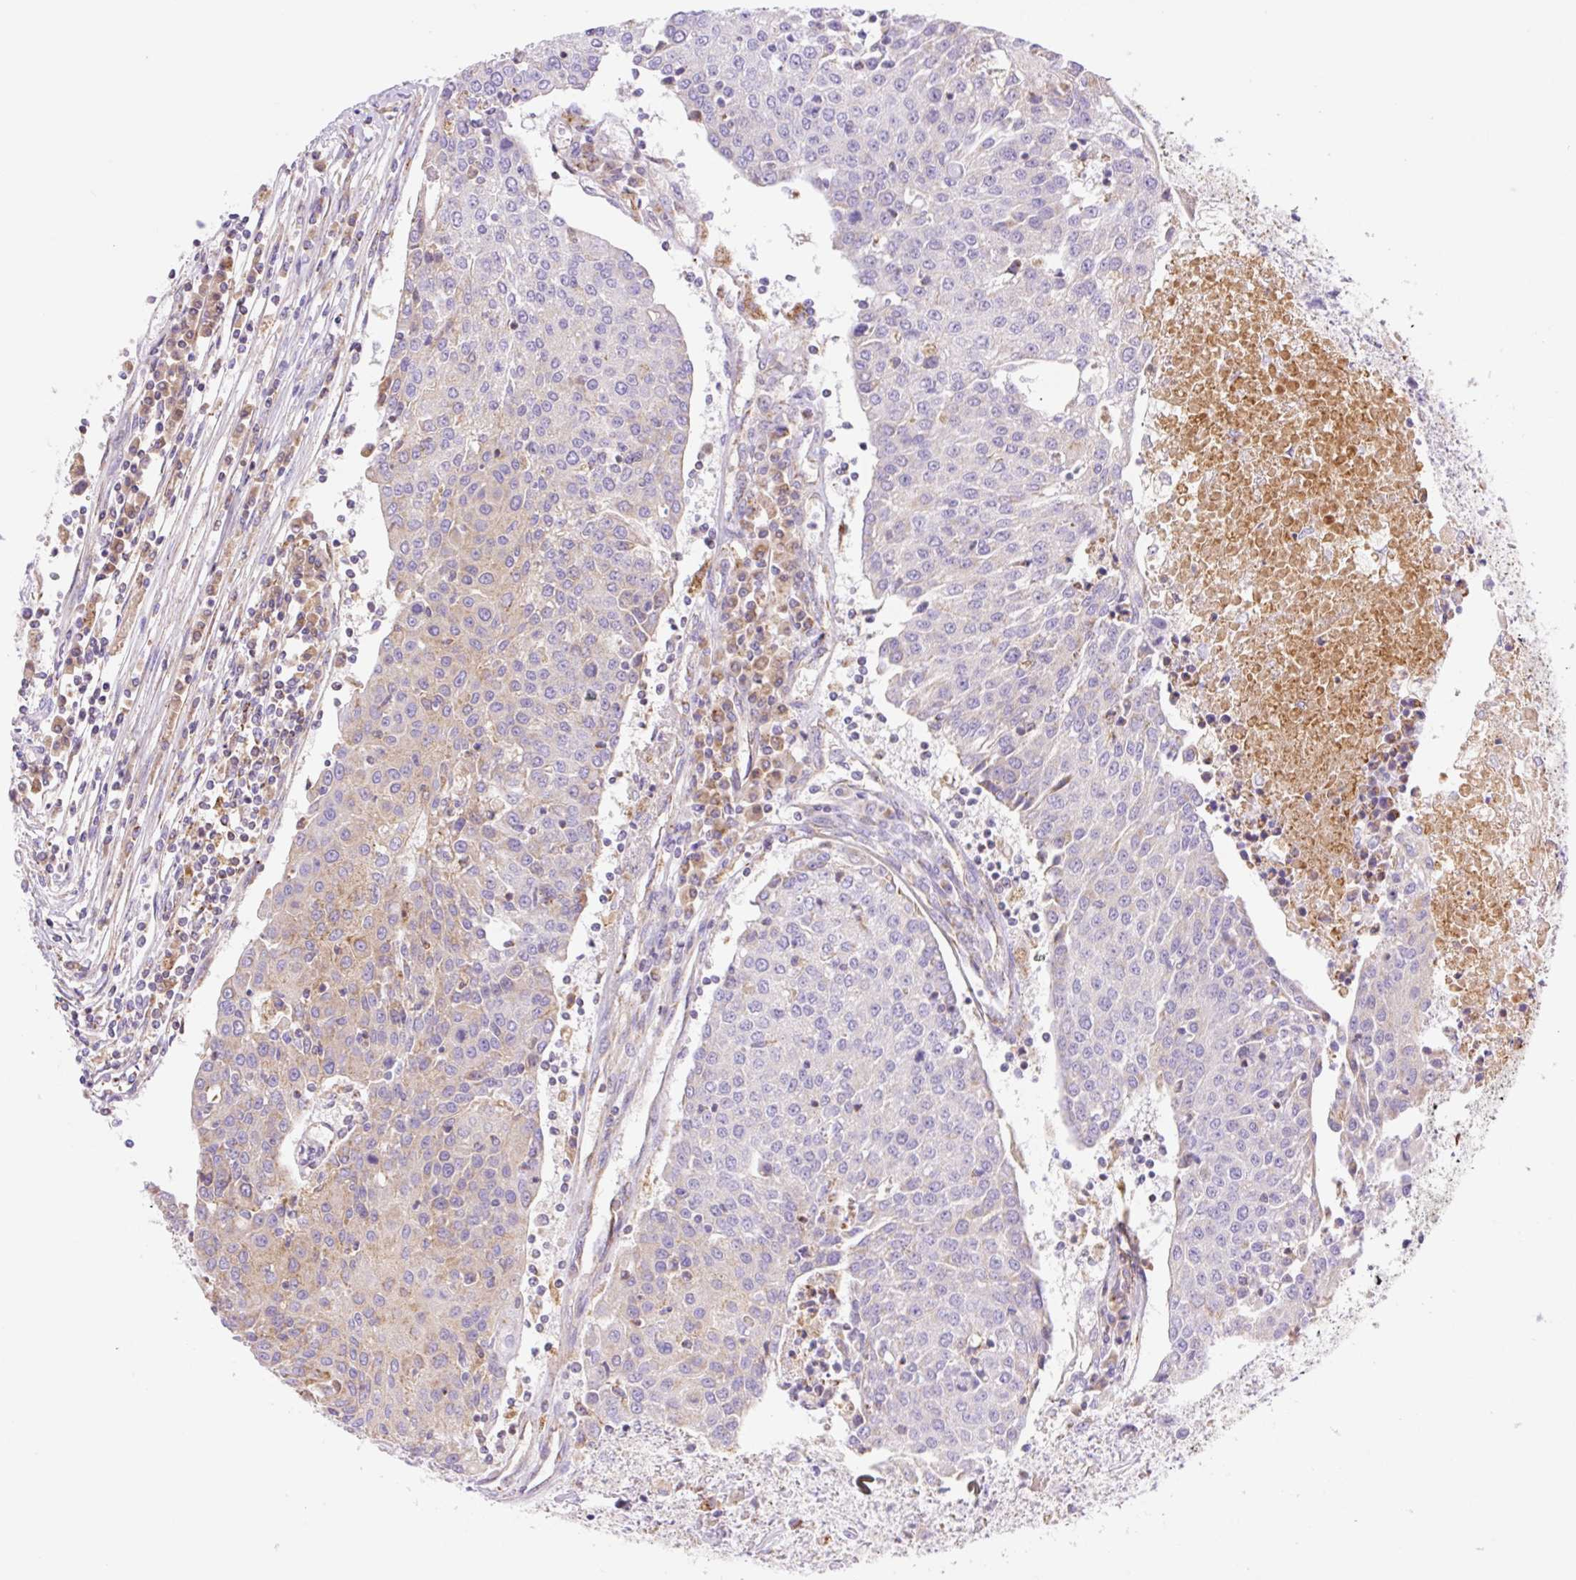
{"staining": {"intensity": "moderate", "quantity": "25%-75%", "location": "cytoplasmic/membranous"}, "tissue": "urothelial cancer", "cell_type": "Tumor cells", "image_type": "cancer", "snomed": [{"axis": "morphology", "description": "Urothelial carcinoma, High grade"}, {"axis": "topography", "description": "Urinary bladder"}], "caption": "Urothelial cancer stained with a protein marker reveals moderate staining in tumor cells.", "gene": "ETNK2", "patient": {"sex": "female", "age": 85}}